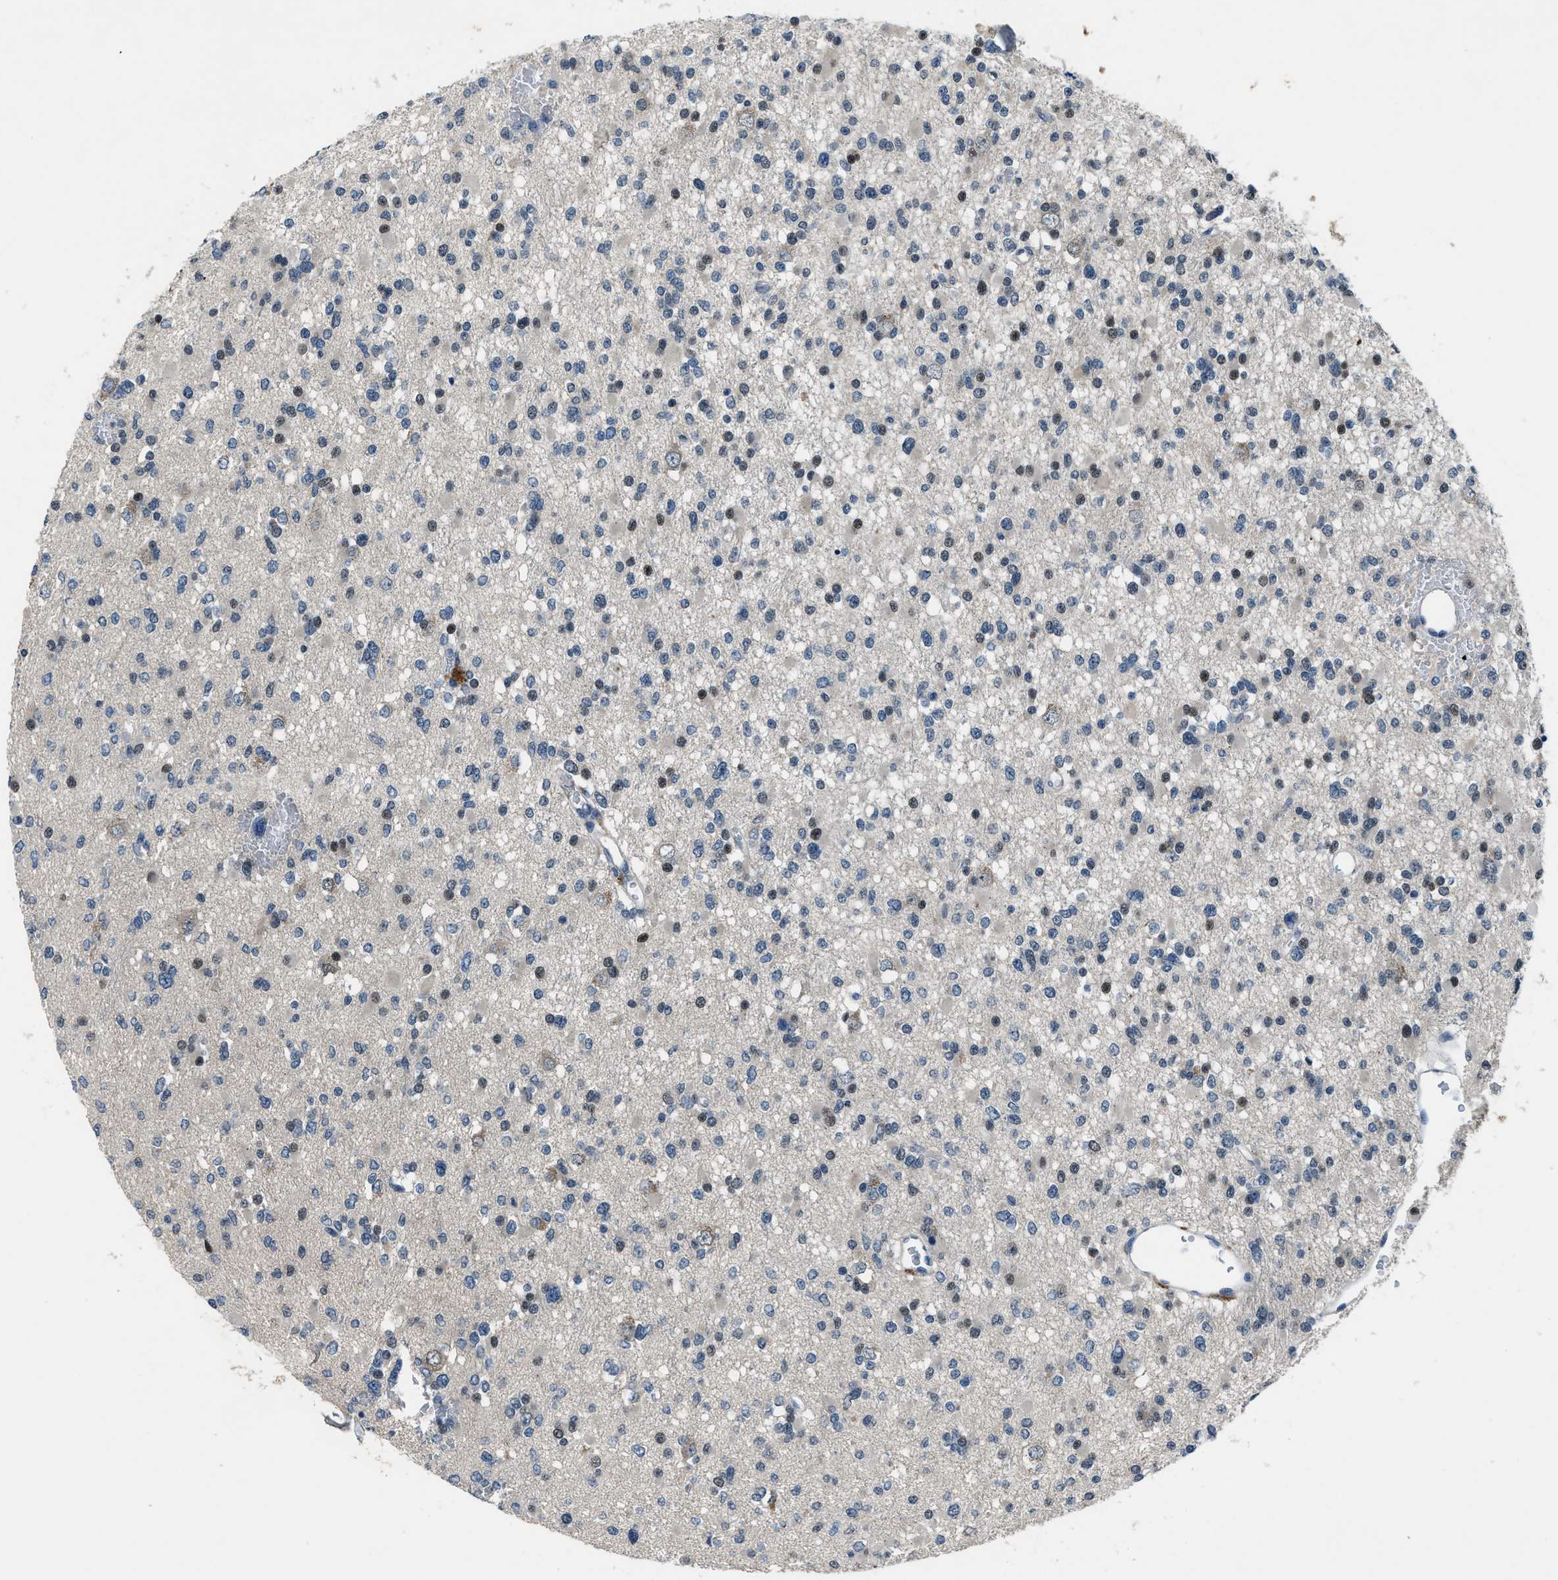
{"staining": {"intensity": "moderate", "quantity": "25%-75%", "location": "nuclear"}, "tissue": "glioma", "cell_type": "Tumor cells", "image_type": "cancer", "snomed": [{"axis": "morphology", "description": "Glioma, malignant, Low grade"}, {"axis": "topography", "description": "Brain"}], "caption": "A high-resolution photomicrograph shows immunohistochemistry staining of glioma, which displays moderate nuclear positivity in about 25%-75% of tumor cells. (brown staining indicates protein expression, while blue staining denotes nuclei).", "gene": "DUSP19", "patient": {"sex": "female", "age": 22}}